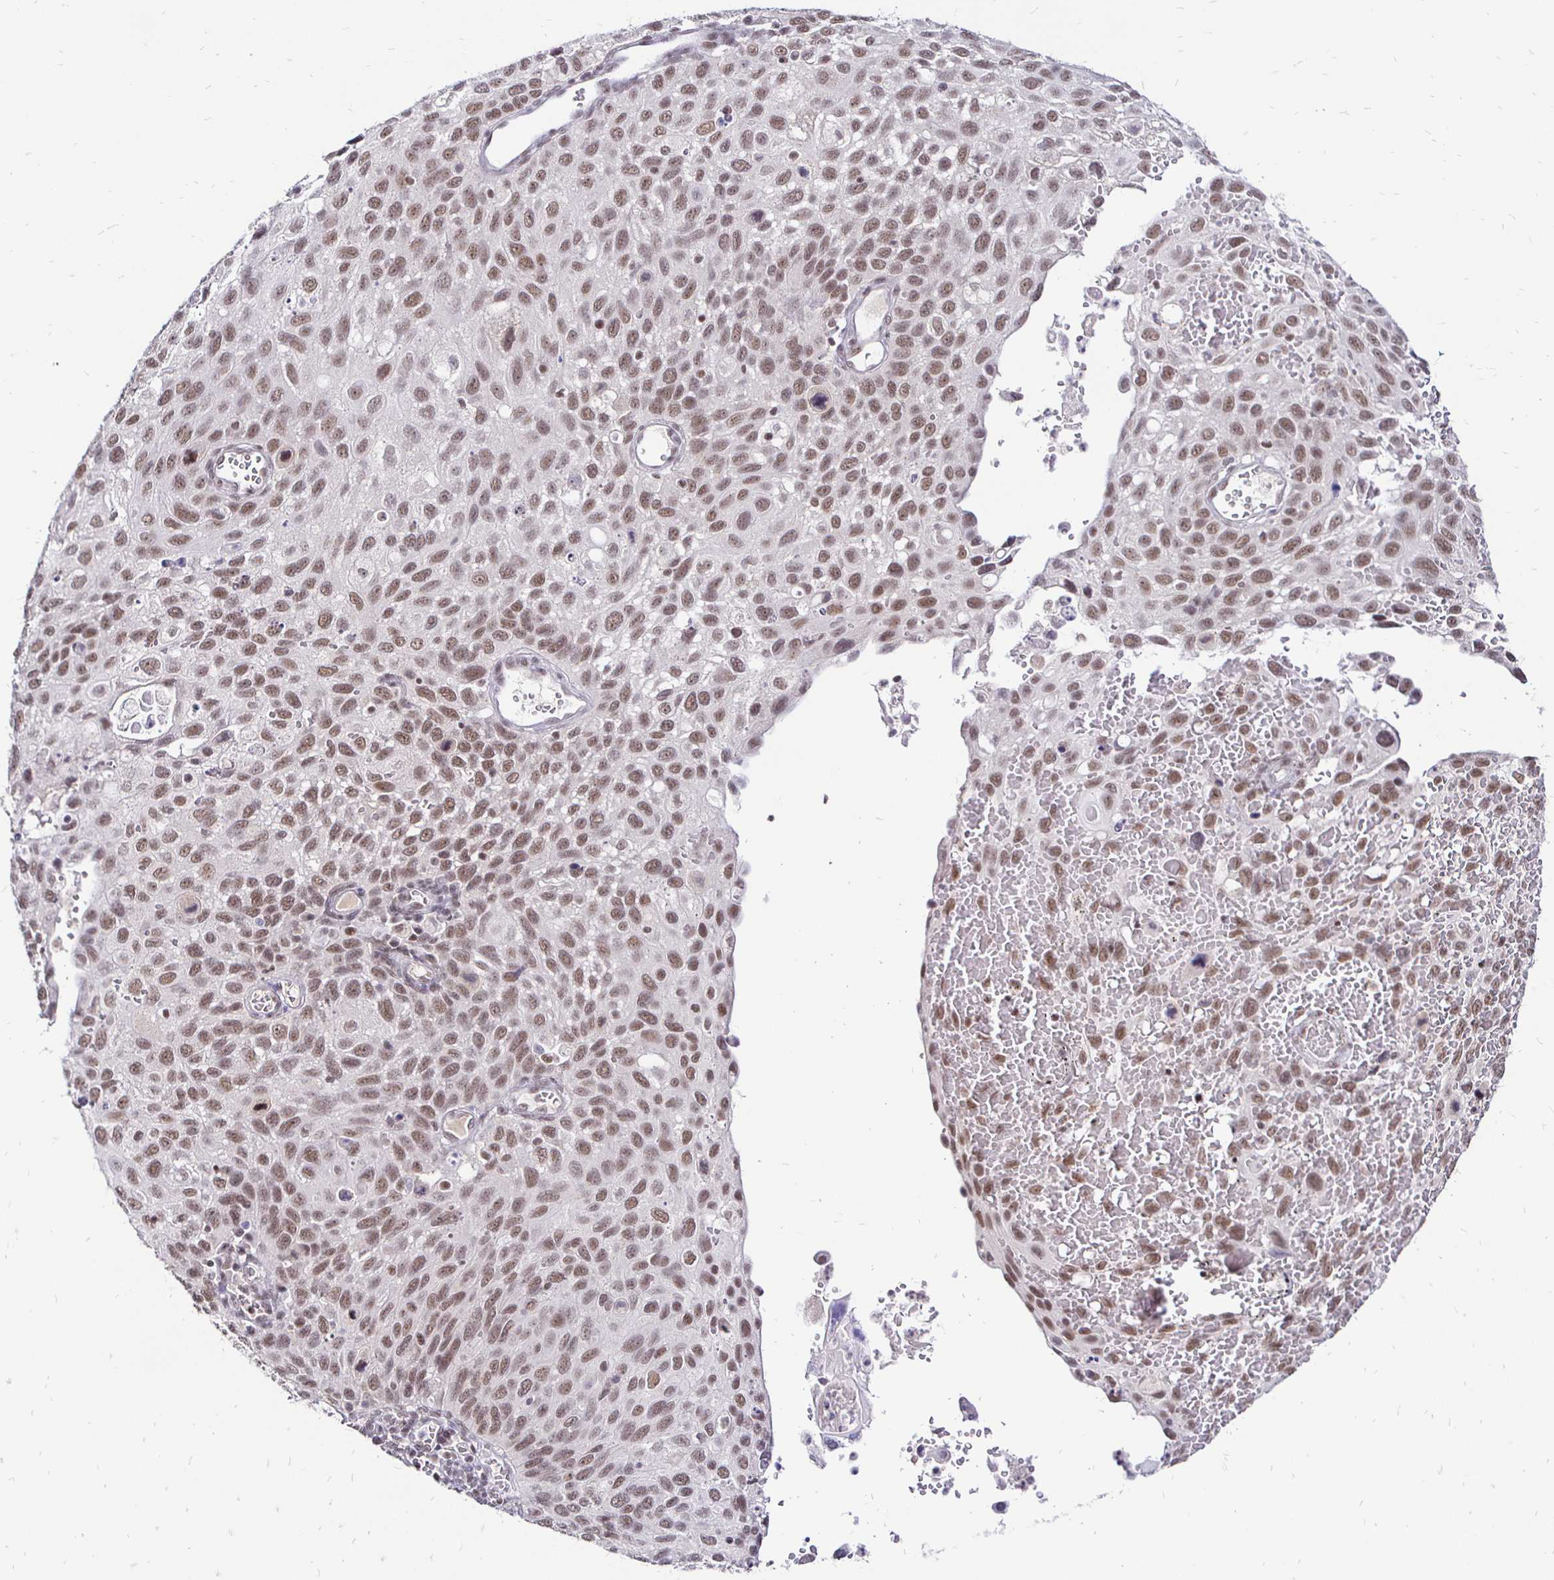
{"staining": {"intensity": "moderate", "quantity": ">75%", "location": "nuclear"}, "tissue": "cervical cancer", "cell_type": "Tumor cells", "image_type": "cancer", "snomed": [{"axis": "morphology", "description": "Squamous cell carcinoma, NOS"}, {"axis": "topography", "description": "Cervix"}], "caption": "This image displays IHC staining of human cervical cancer, with medium moderate nuclear staining in approximately >75% of tumor cells.", "gene": "SIN3A", "patient": {"sex": "female", "age": 70}}